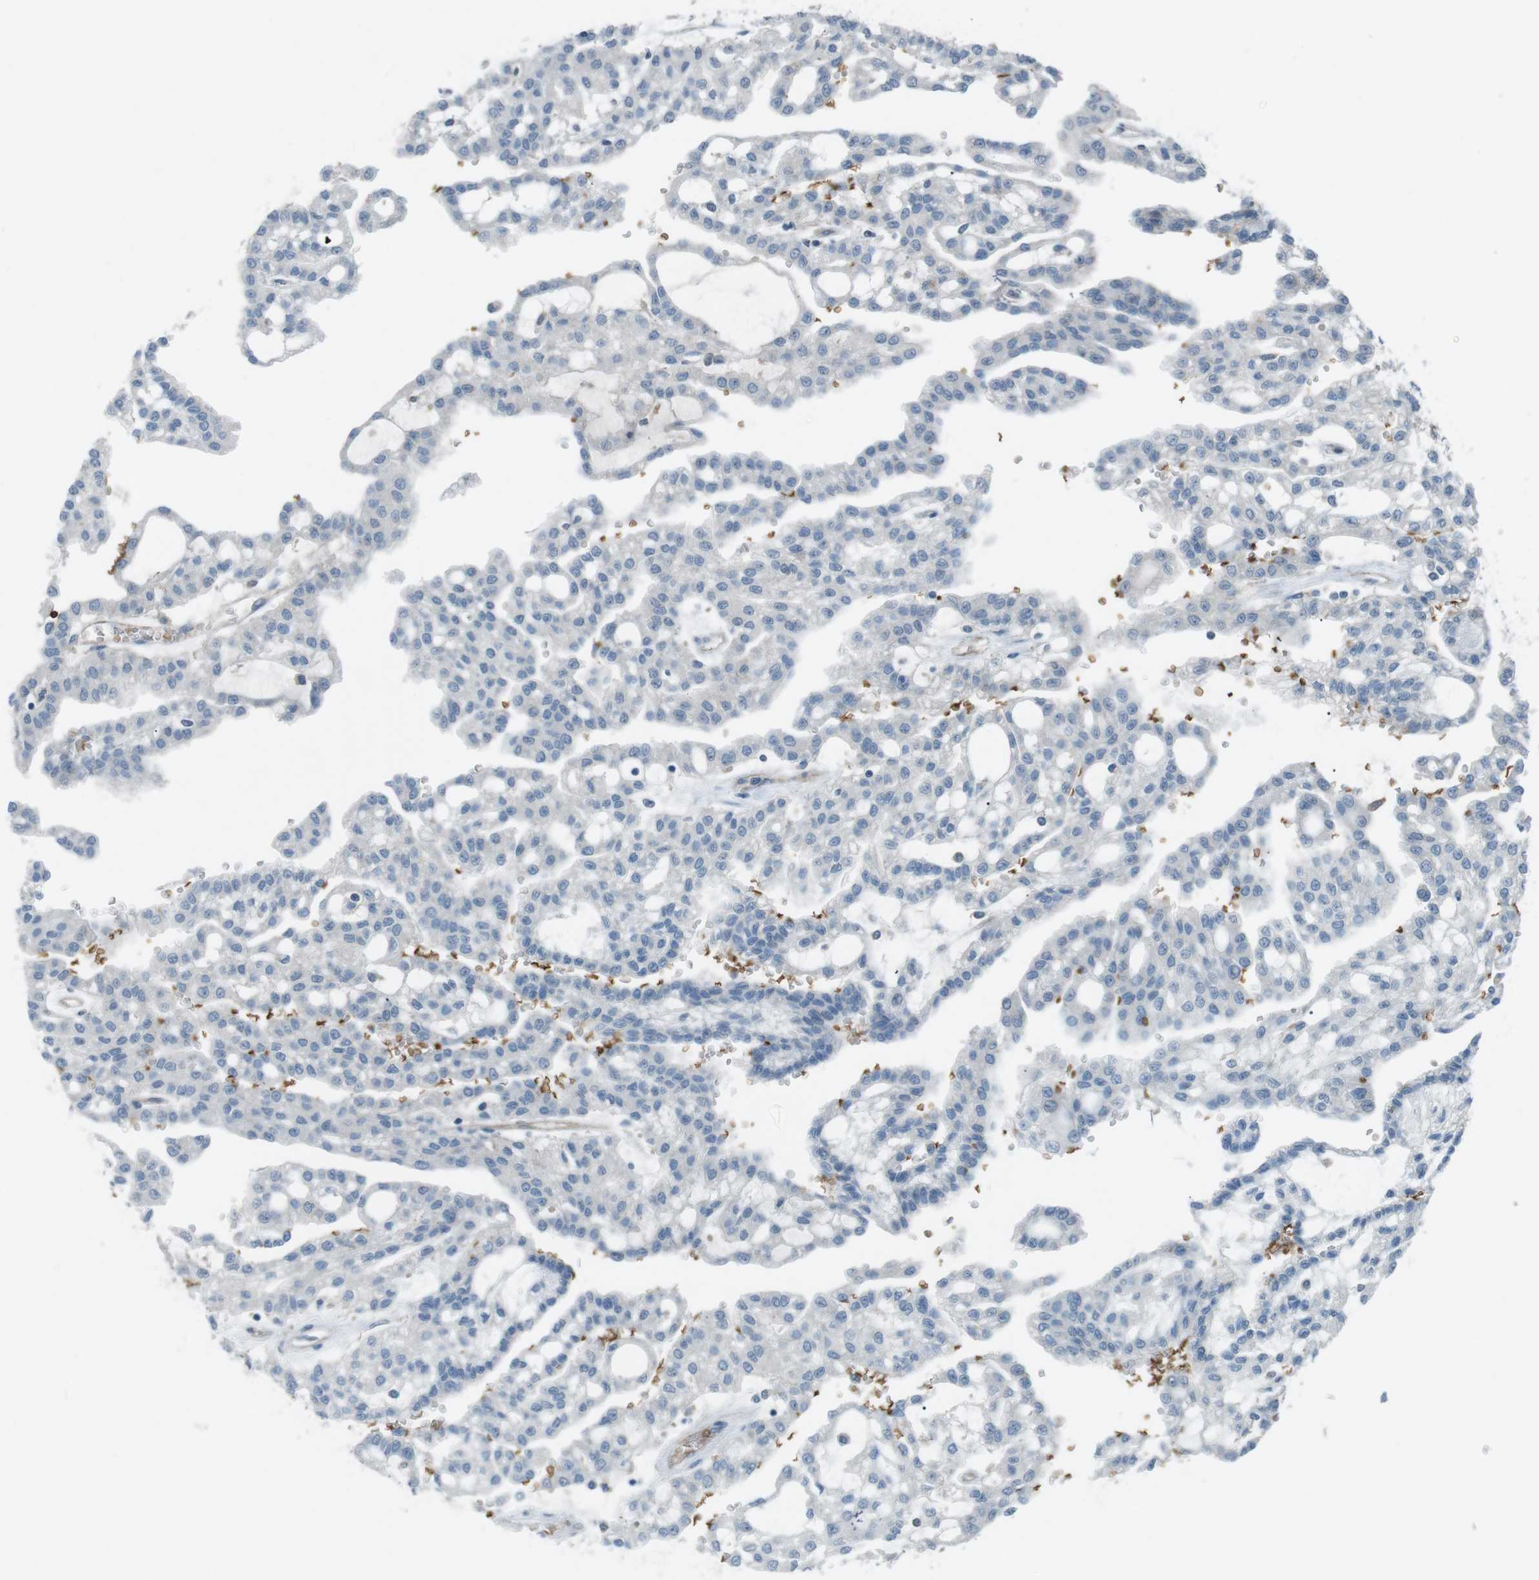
{"staining": {"intensity": "negative", "quantity": "none", "location": "none"}, "tissue": "renal cancer", "cell_type": "Tumor cells", "image_type": "cancer", "snomed": [{"axis": "morphology", "description": "Adenocarcinoma, NOS"}, {"axis": "topography", "description": "Kidney"}], "caption": "The photomicrograph reveals no significant positivity in tumor cells of renal cancer.", "gene": "SPTA1", "patient": {"sex": "male", "age": 63}}